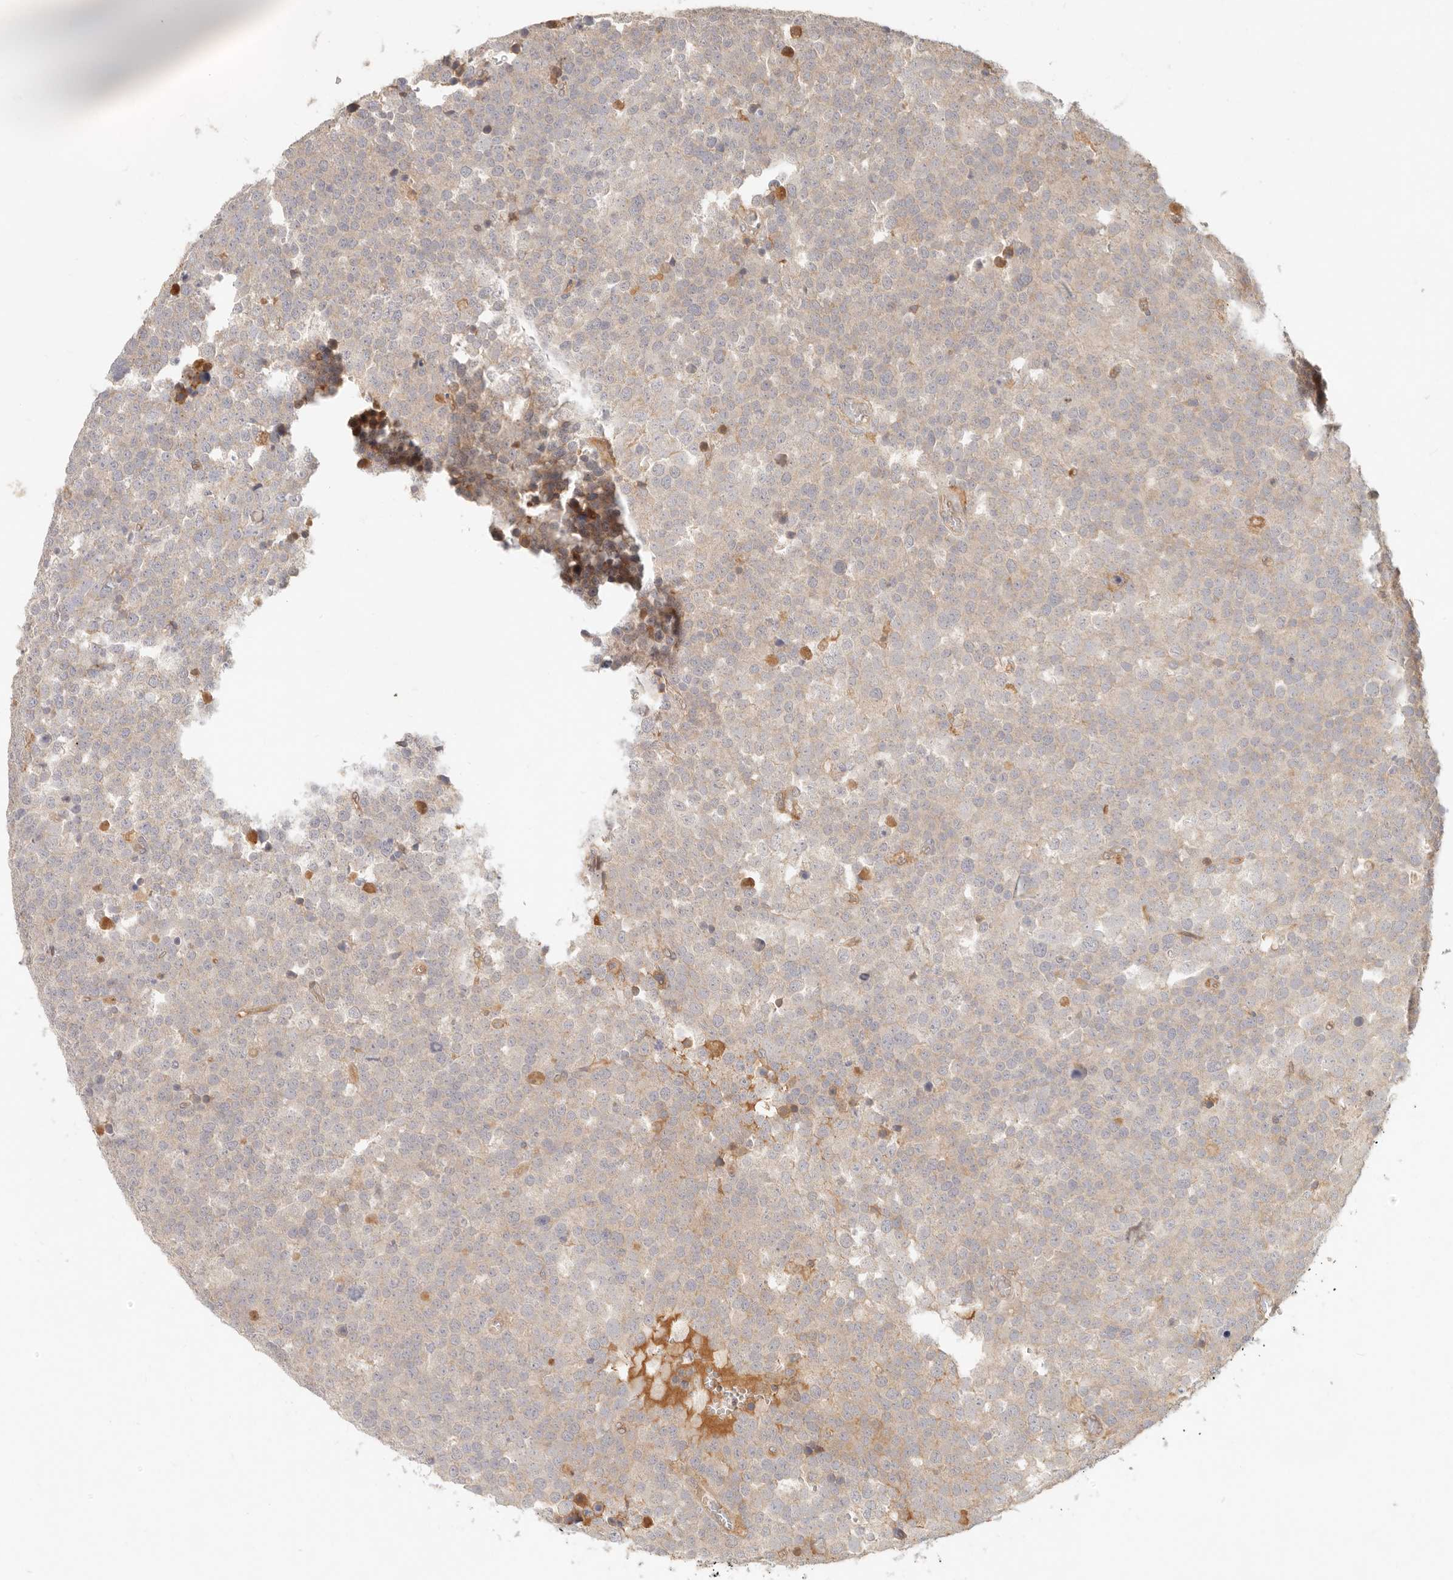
{"staining": {"intensity": "weak", "quantity": "25%-75%", "location": "cytoplasmic/membranous"}, "tissue": "testis cancer", "cell_type": "Tumor cells", "image_type": "cancer", "snomed": [{"axis": "morphology", "description": "Seminoma, NOS"}, {"axis": "topography", "description": "Testis"}], "caption": "Seminoma (testis) stained for a protein (brown) exhibits weak cytoplasmic/membranous positive expression in about 25%-75% of tumor cells.", "gene": "NECAP2", "patient": {"sex": "male", "age": 71}}